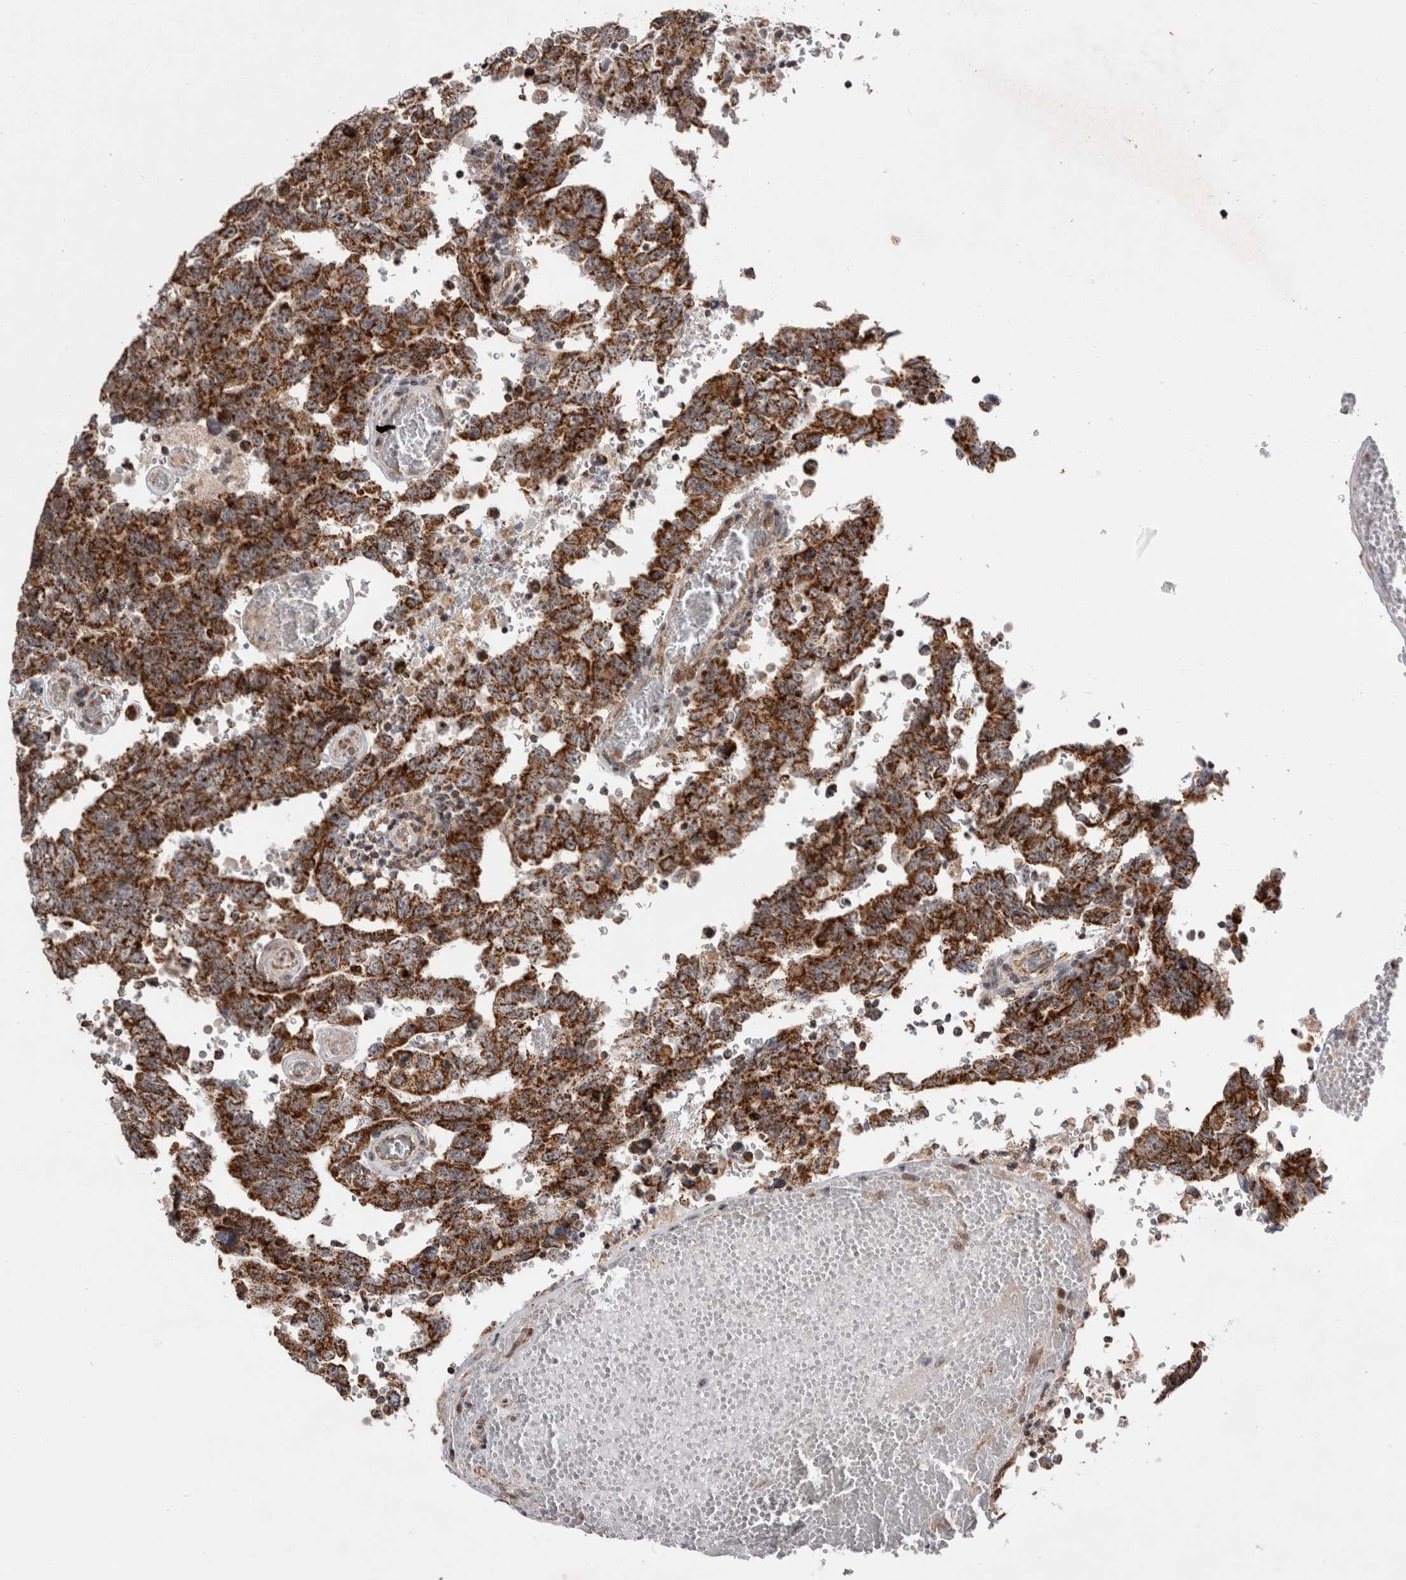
{"staining": {"intensity": "strong", "quantity": ">75%", "location": "cytoplasmic/membranous"}, "tissue": "testis cancer", "cell_type": "Tumor cells", "image_type": "cancer", "snomed": [{"axis": "morphology", "description": "Carcinoma, Embryonal, NOS"}, {"axis": "topography", "description": "Testis"}], "caption": "The micrograph reveals immunohistochemical staining of testis cancer (embryonal carcinoma). There is strong cytoplasmic/membranous expression is seen in about >75% of tumor cells.", "gene": "MRPL37", "patient": {"sex": "male", "age": 26}}